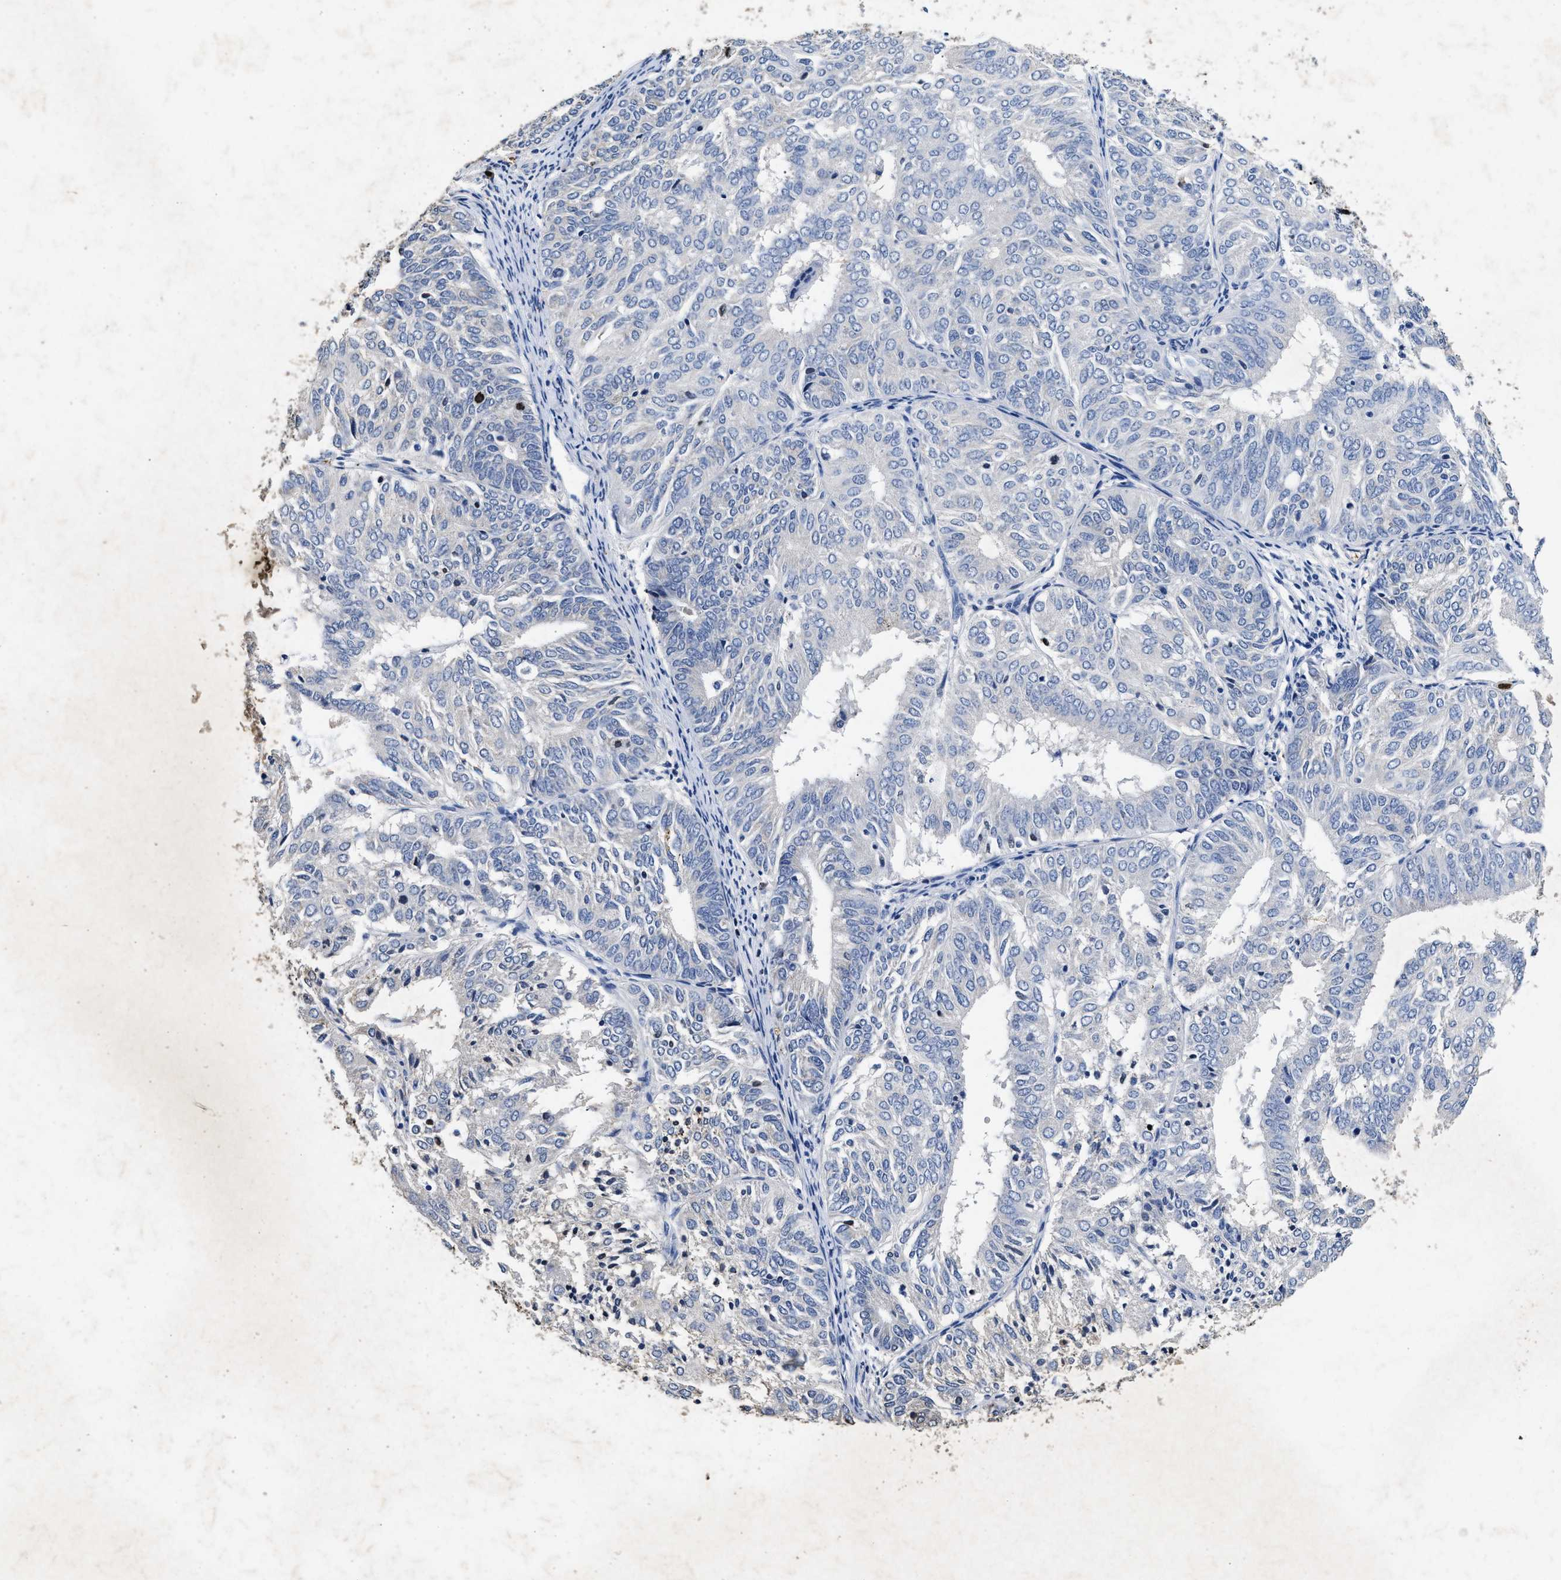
{"staining": {"intensity": "negative", "quantity": "none", "location": "none"}, "tissue": "endometrial cancer", "cell_type": "Tumor cells", "image_type": "cancer", "snomed": [{"axis": "morphology", "description": "Adenocarcinoma, NOS"}, {"axis": "topography", "description": "Uterus"}], "caption": "This is an IHC histopathology image of human endometrial cancer. There is no staining in tumor cells.", "gene": "LTB4R2", "patient": {"sex": "female", "age": 60}}